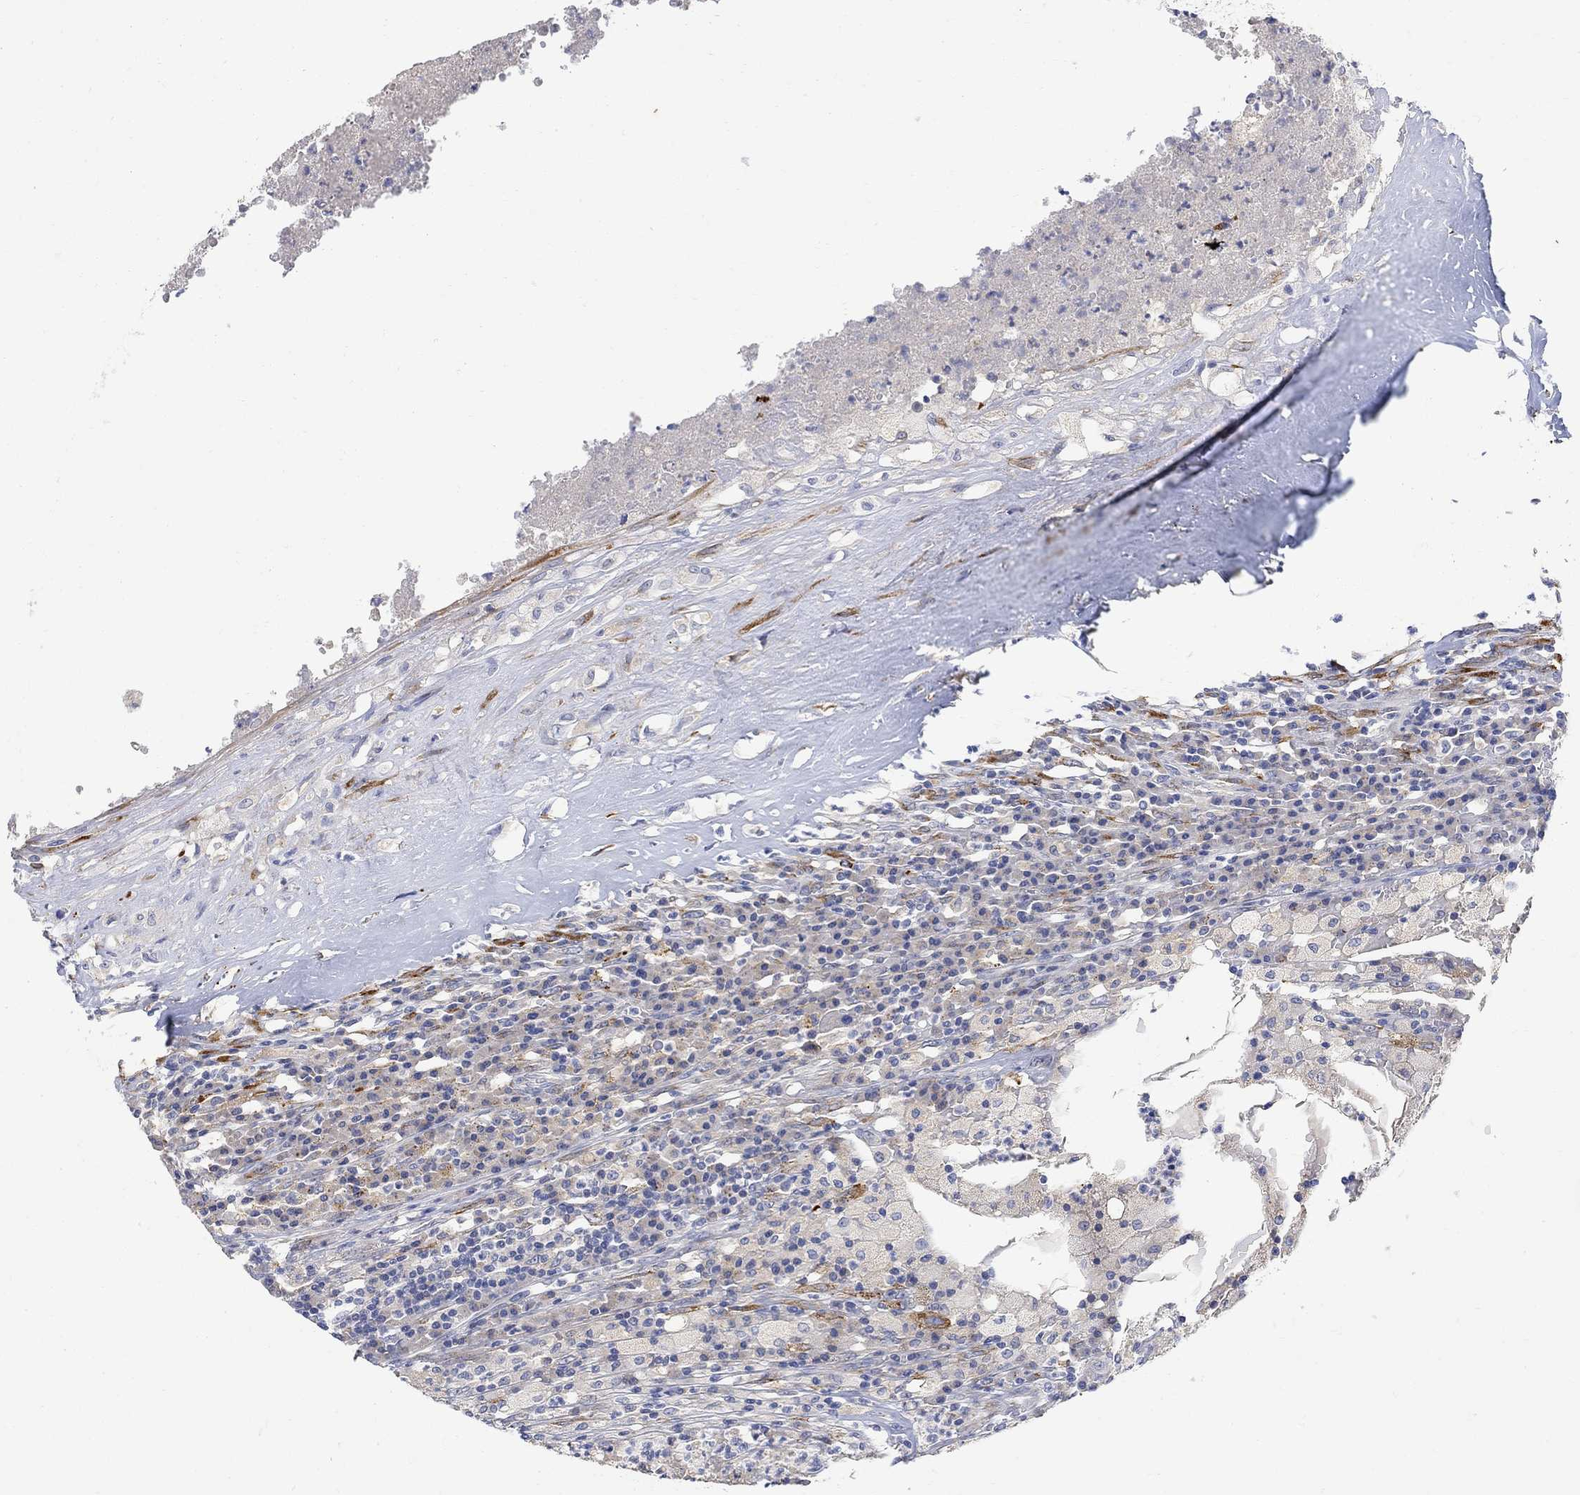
{"staining": {"intensity": "negative", "quantity": "none", "location": "none"}, "tissue": "testis cancer", "cell_type": "Tumor cells", "image_type": "cancer", "snomed": [{"axis": "morphology", "description": "Necrosis, NOS"}, {"axis": "morphology", "description": "Carcinoma, Embryonal, NOS"}, {"axis": "topography", "description": "Testis"}], "caption": "High power microscopy image of an immunohistochemistry micrograph of embryonal carcinoma (testis), revealing no significant positivity in tumor cells. (Brightfield microscopy of DAB IHC at high magnification).", "gene": "FNDC5", "patient": {"sex": "male", "age": 19}}